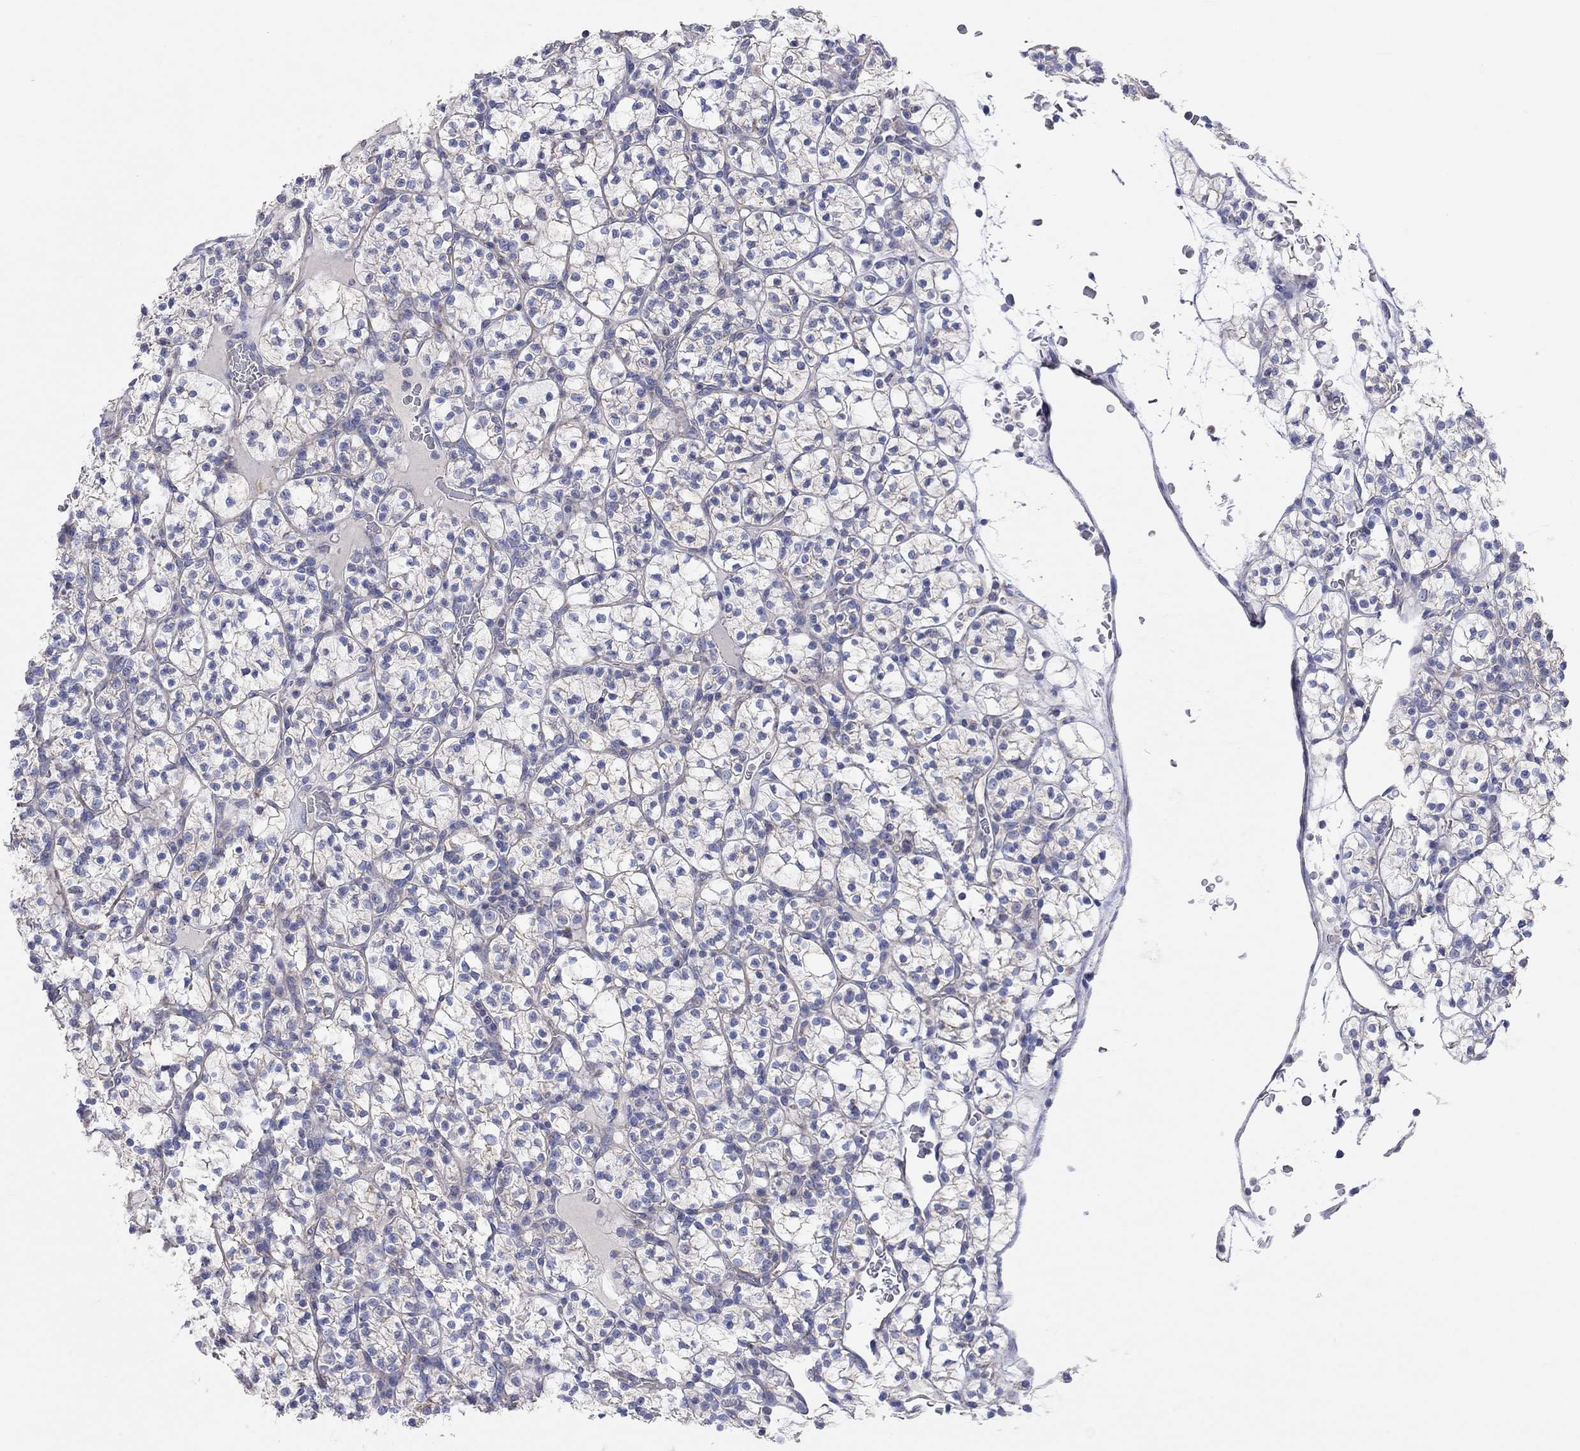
{"staining": {"intensity": "negative", "quantity": "none", "location": "none"}, "tissue": "renal cancer", "cell_type": "Tumor cells", "image_type": "cancer", "snomed": [{"axis": "morphology", "description": "Adenocarcinoma, NOS"}, {"axis": "topography", "description": "Kidney"}], "caption": "This is a photomicrograph of immunohistochemistry staining of renal adenocarcinoma, which shows no positivity in tumor cells.", "gene": "RCAN1", "patient": {"sex": "female", "age": 89}}